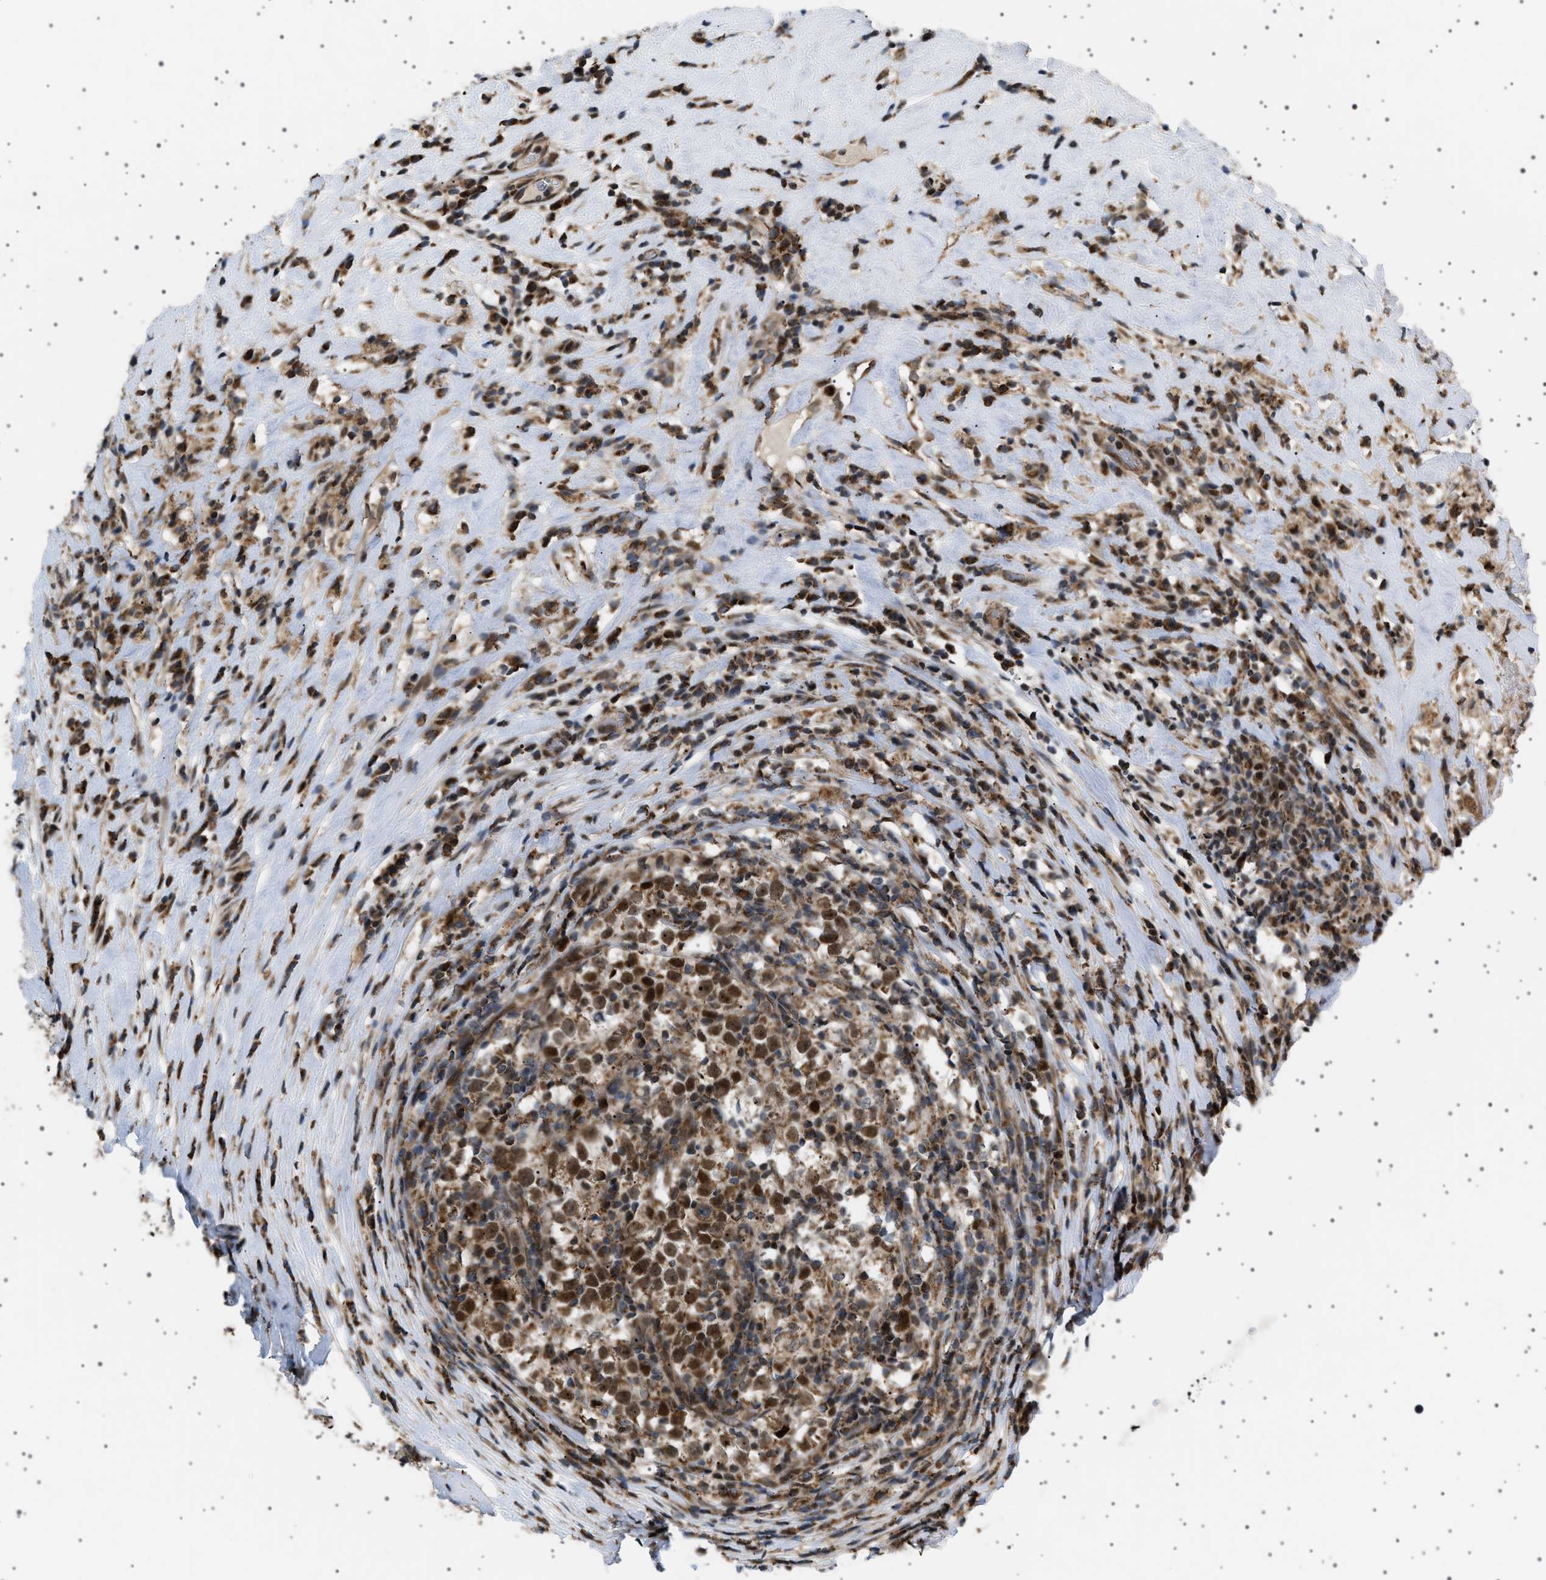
{"staining": {"intensity": "strong", "quantity": ">75%", "location": "cytoplasmic/membranous,nuclear"}, "tissue": "testis cancer", "cell_type": "Tumor cells", "image_type": "cancer", "snomed": [{"axis": "morphology", "description": "Normal tissue, NOS"}, {"axis": "morphology", "description": "Seminoma, NOS"}, {"axis": "topography", "description": "Testis"}], "caption": "The image displays immunohistochemical staining of testis cancer. There is strong cytoplasmic/membranous and nuclear expression is present in approximately >75% of tumor cells.", "gene": "MELK", "patient": {"sex": "male", "age": 43}}